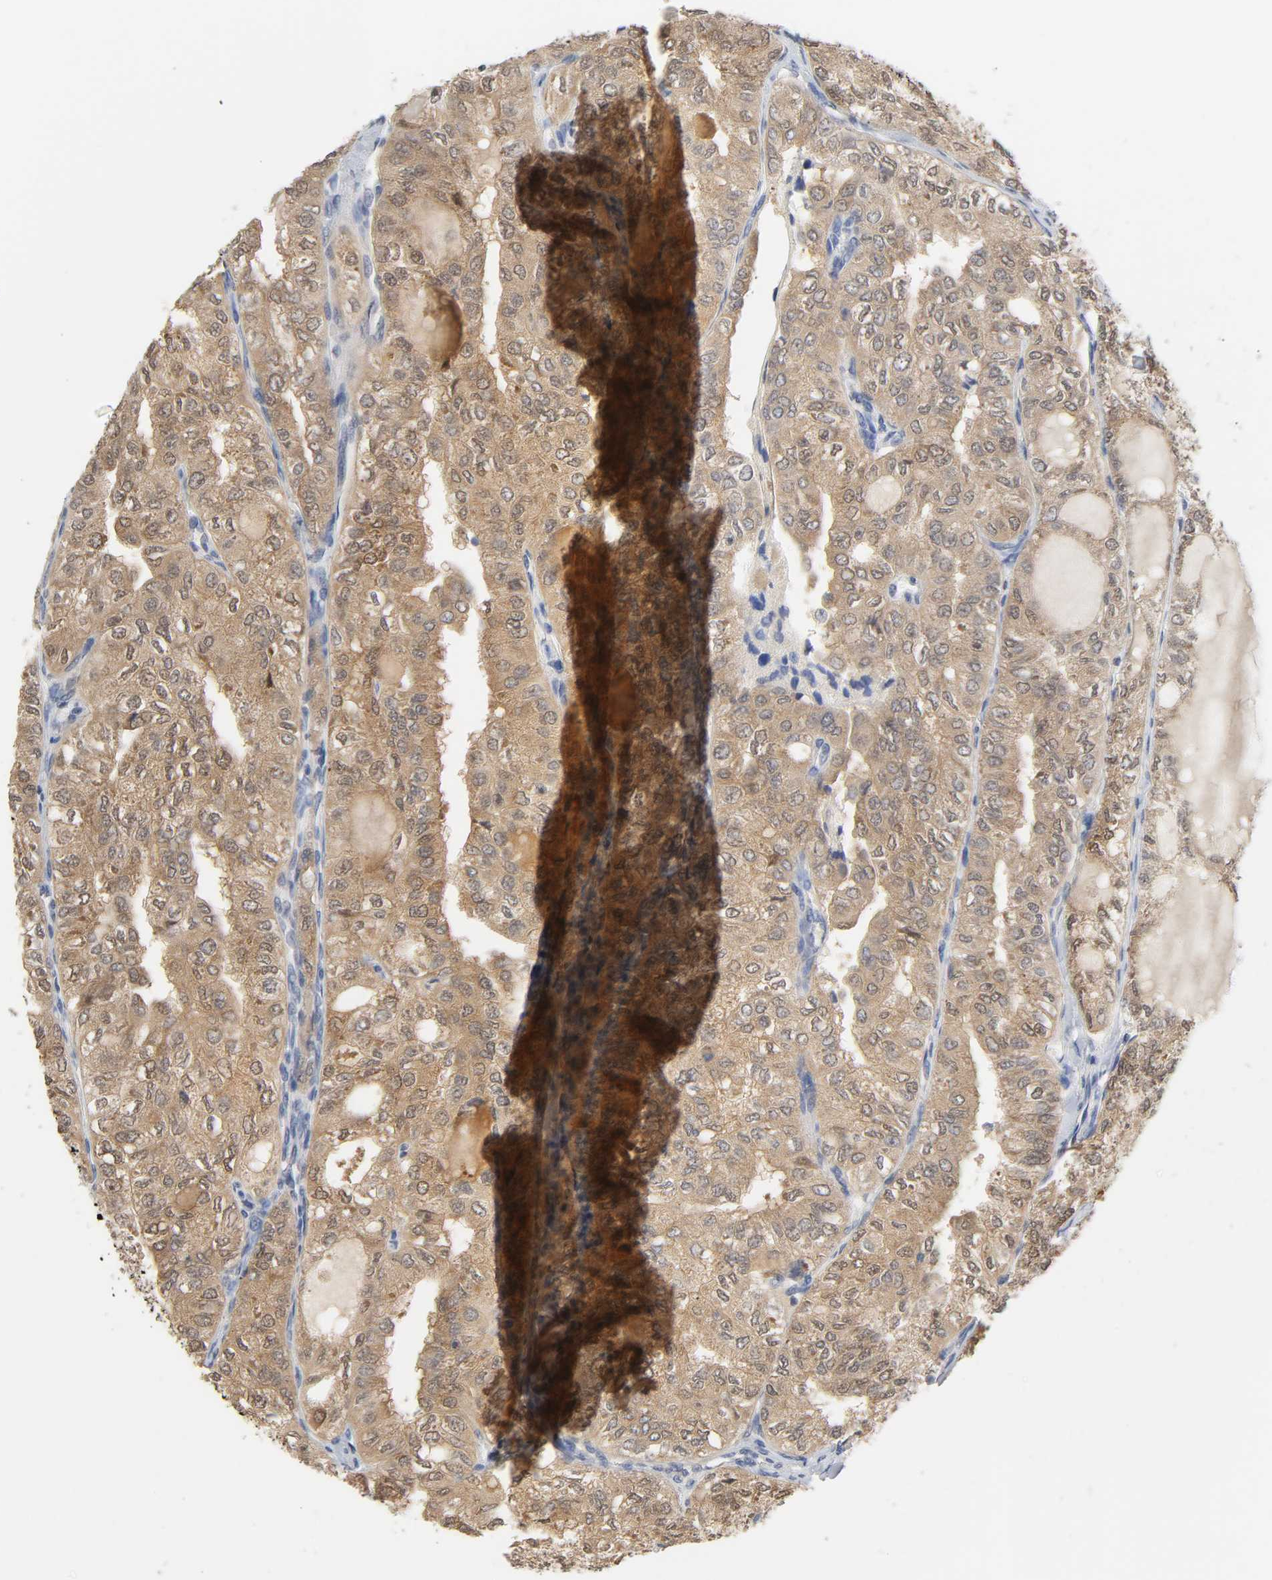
{"staining": {"intensity": "strong", "quantity": ">75%", "location": "cytoplasmic/membranous"}, "tissue": "thyroid cancer", "cell_type": "Tumor cells", "image_type": "cancer", "snomed": [{"axis": "morphology", "description": "Follicular adenoma carcinoma, NOS"}, {"axis": "topography", "description": "Thyroid gland"}], "caption": "A brown stain labels strong cytoplasmic/membranous staining of a protein in thyroid follicular adenoma carcinoma tumor cells.", "gene": "MIF", "patient": {"sex": "male", "age": 75}}